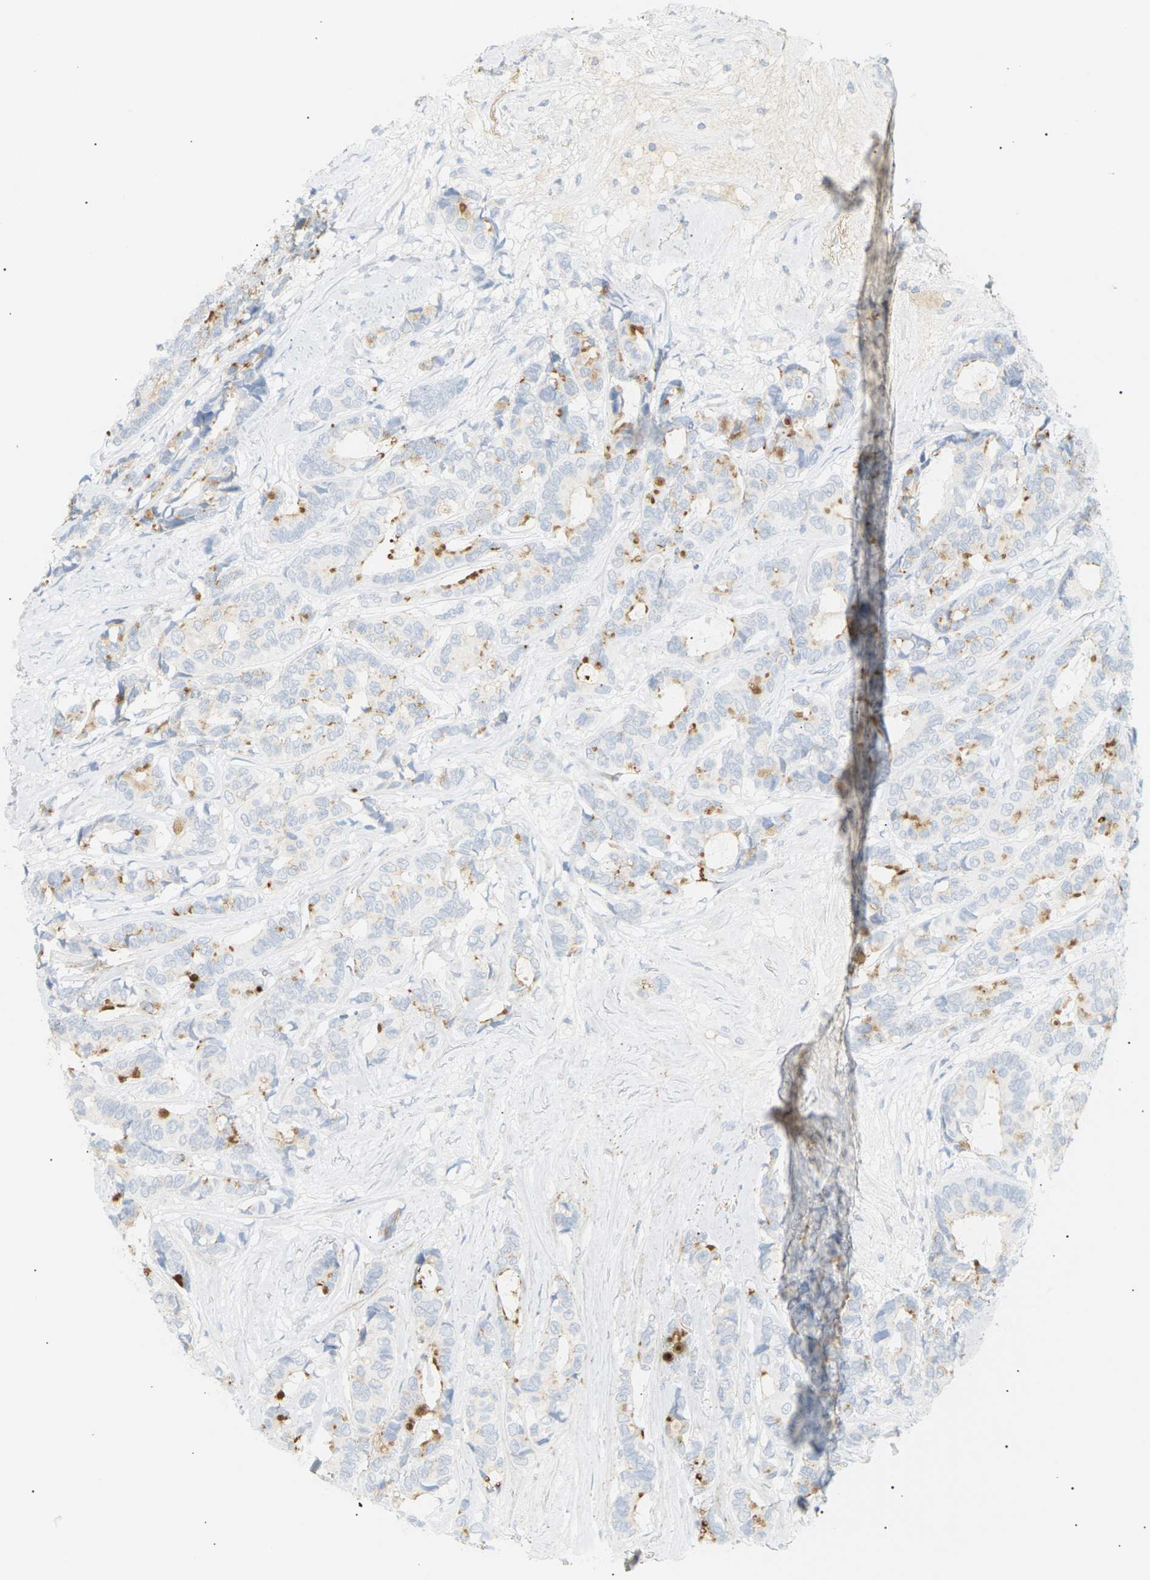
{"staining": {"intensity": "moderate", "quantity": "25%-75%", "location": "cytoplasmic/membranous"}, "tissue": "breast cancer", "cell_type": "Tumor cells", "image_type": "cancer", "snomed": [{"axis": "morphology", "description": "Duct carcinoma"}, {"axis": "topography", "description": "Breast"}], "caption": "Immunohistochemical staining of invasive ductal carcinoma (breast) displays medium levels of moderate cytoplasmic/membranous protein positivity in about 25%-75% of tumor cells. Immunohistochemistry (ihc) stains the protein of interest in brown and the nuclei are stained blue.", "gene": "CLU", "patient": {"sex": "female", "age": 87}}